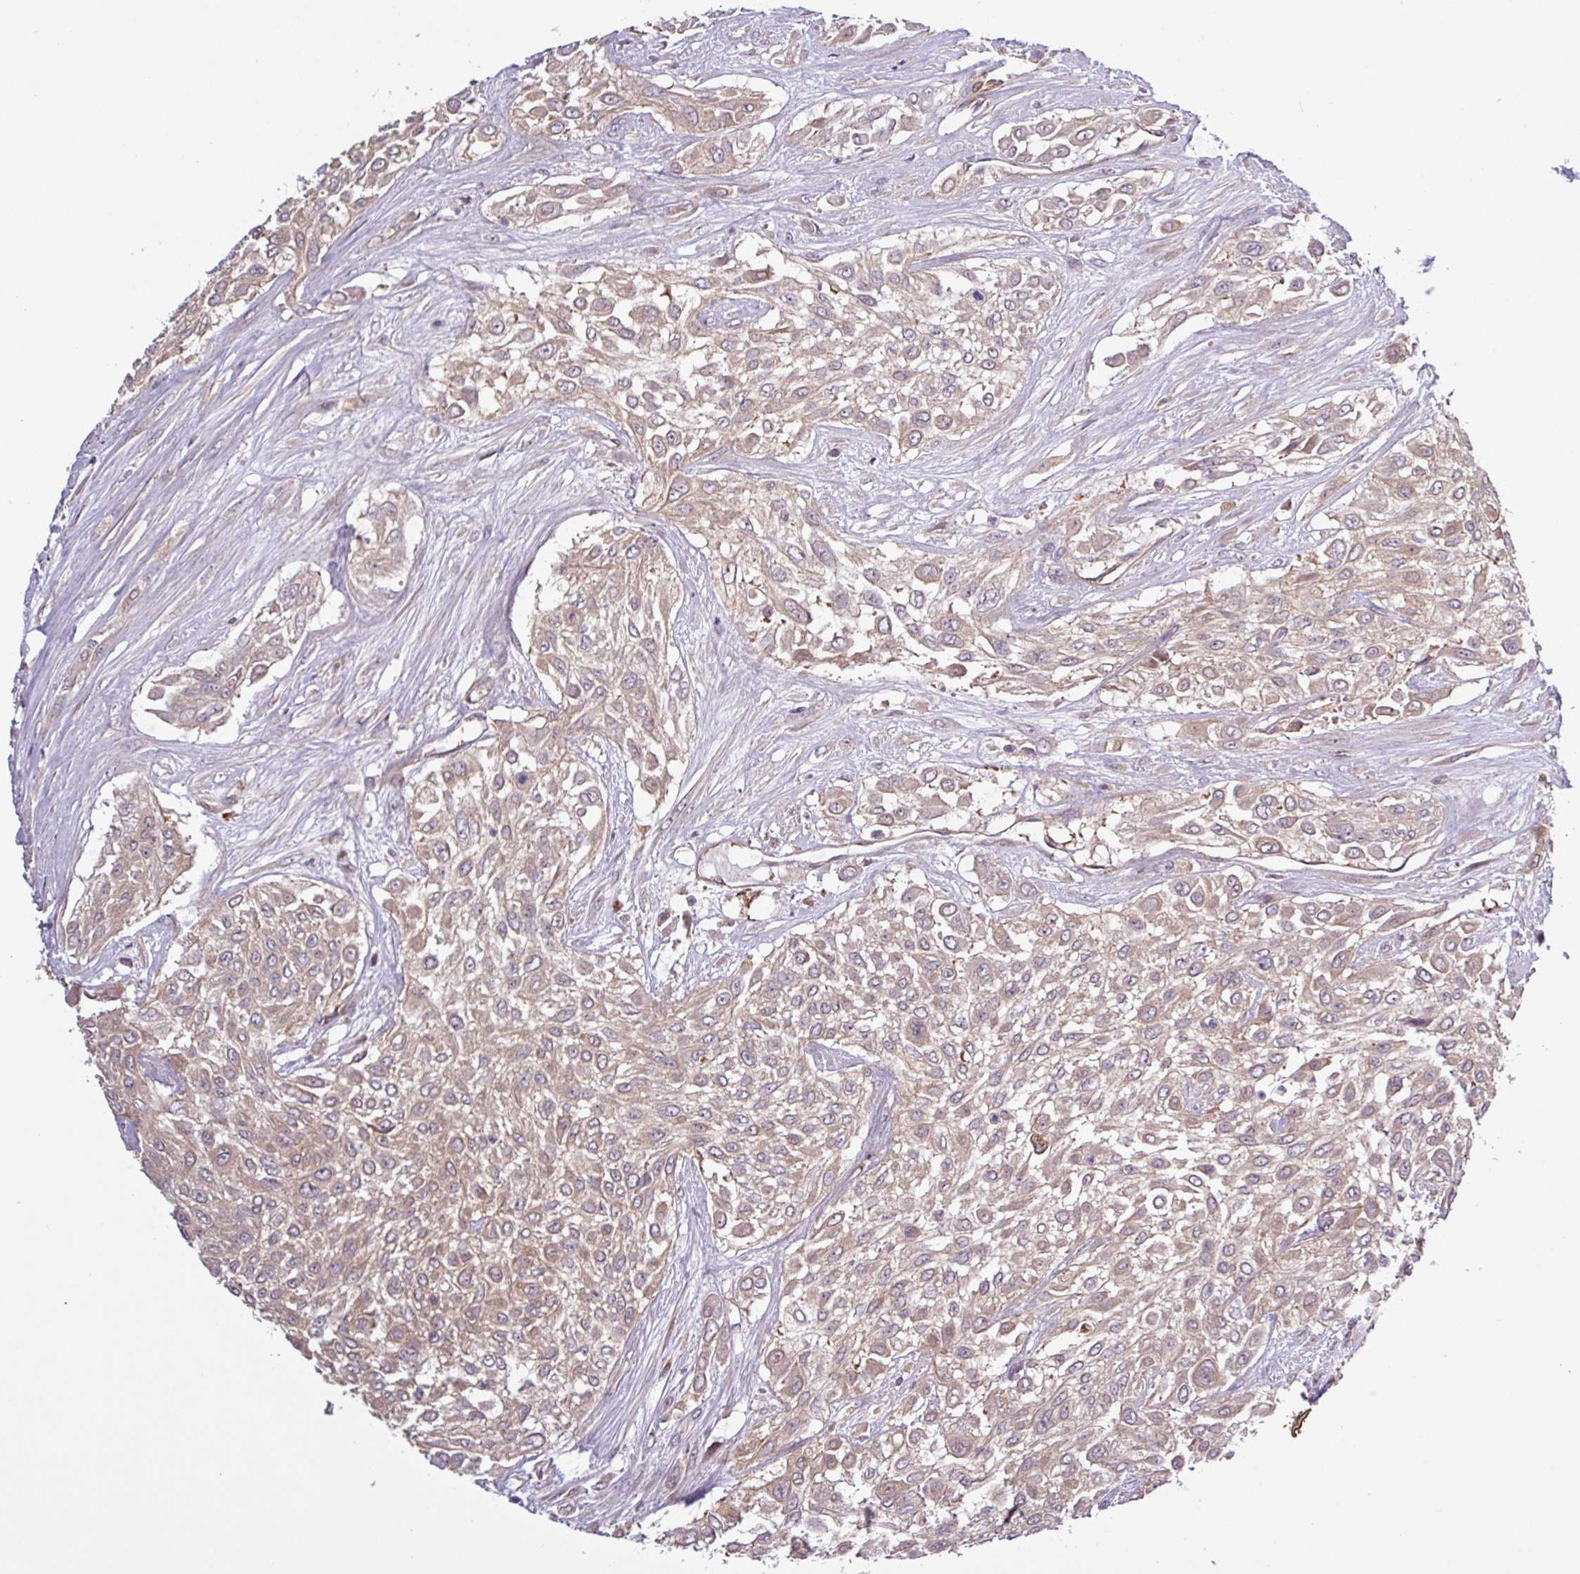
{"staining": {"intensity": "weak", "quantity": ">75%", "location": "cytoplasmic/membranous"}, "tissue": "urothelial cancer", "cell_type": "Tumor cells", "image_type": "cancer", "snomed": [{"axis": "morphology", "description": "Urothelial carcinoma, High grade"}, {"axis": "topography", "description": "Urinary bladder"}], "caption": "Tumor cells show low levels of weak cytoplasmic/membranous positivity in approximately >75% of cells in human urothelial cancer. (DAB = brown stain, brightfield microscopy at high magnification).", "gene": "SIRPB2", "patient": {"sex": "male", "age": 57}}